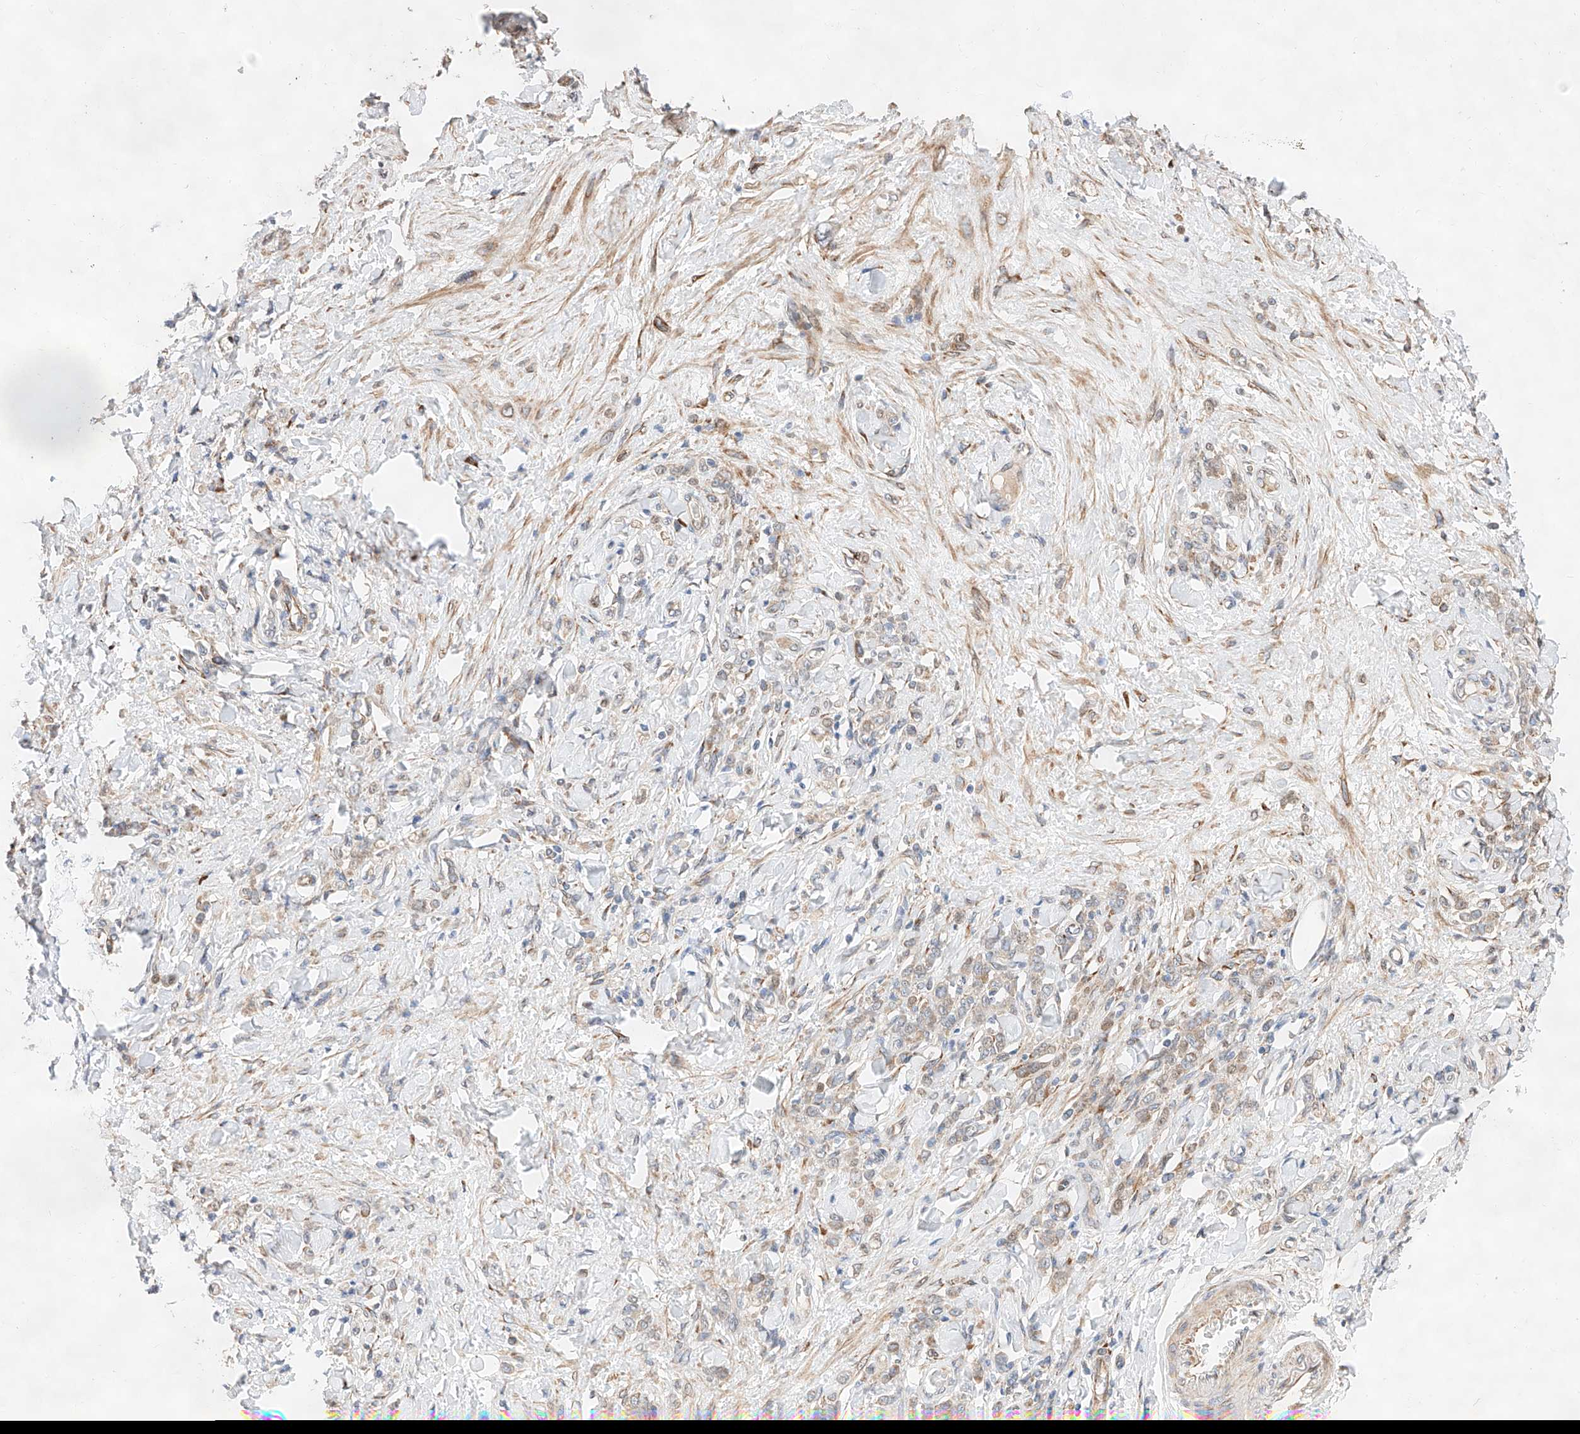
{"staining": {"intensity": "weak", "quantity": "25%-75%", "location": "cytoplasmic/membranous"}, "tissue": "stomach cancer", "cell_type": "Tumor cells", "image_type": "cancer", "snomed": [{"axis": "morphology", "description": "Normal tissue, NOS"}, {"axis": "morphology", "description": "Adenocarcinoma, NOS"}, {"axis": "topography", "description": "Stomach"}], "caption": "Immunohistochemical staining of human stomach cancer shows low levels of weak cytoplasmic/membranous protein positivity in about 25%-75% of tumor cells. (Brightfield microscopy of DAB IHC at high magnification).", "gene": "ATP9B", "patient": {"sex": "male", "age": 82}}